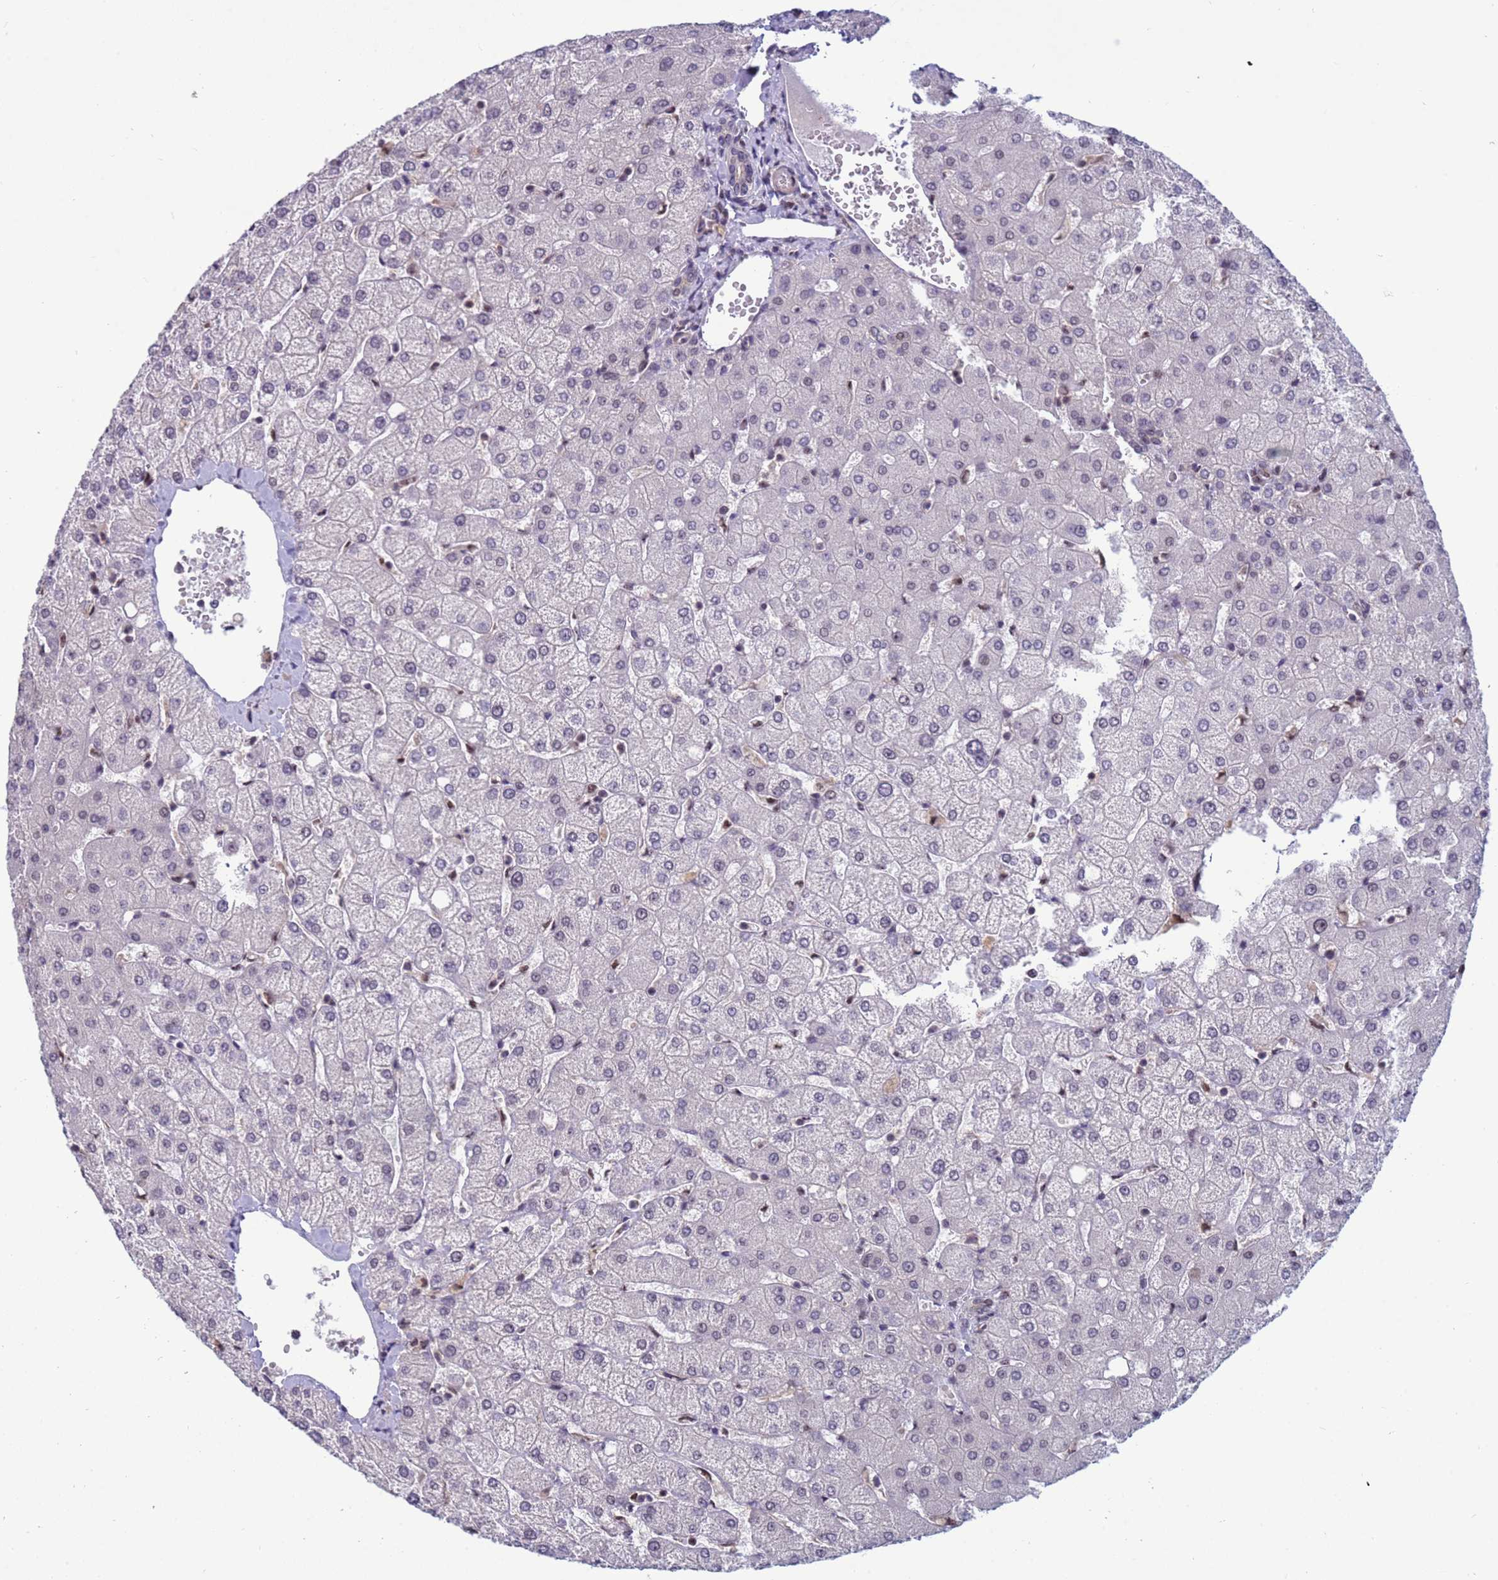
{"staining": {"intensity": "negative", "quantity": "none", "location": "none"}, "tissue": "liver", "cell_type": "Cholangiocytes", "image_type": "normal", "snomed": [{"axis": "morphology", "description": "Normal tissue, NOS"}, {"axis": "topography", "description": "Liver"}], "caption": "This is an IHC image of benign liver. There is no expression in cholangiocytes.", "gene": "NSL1", "patient": {"sex": "female", "age": 54}}